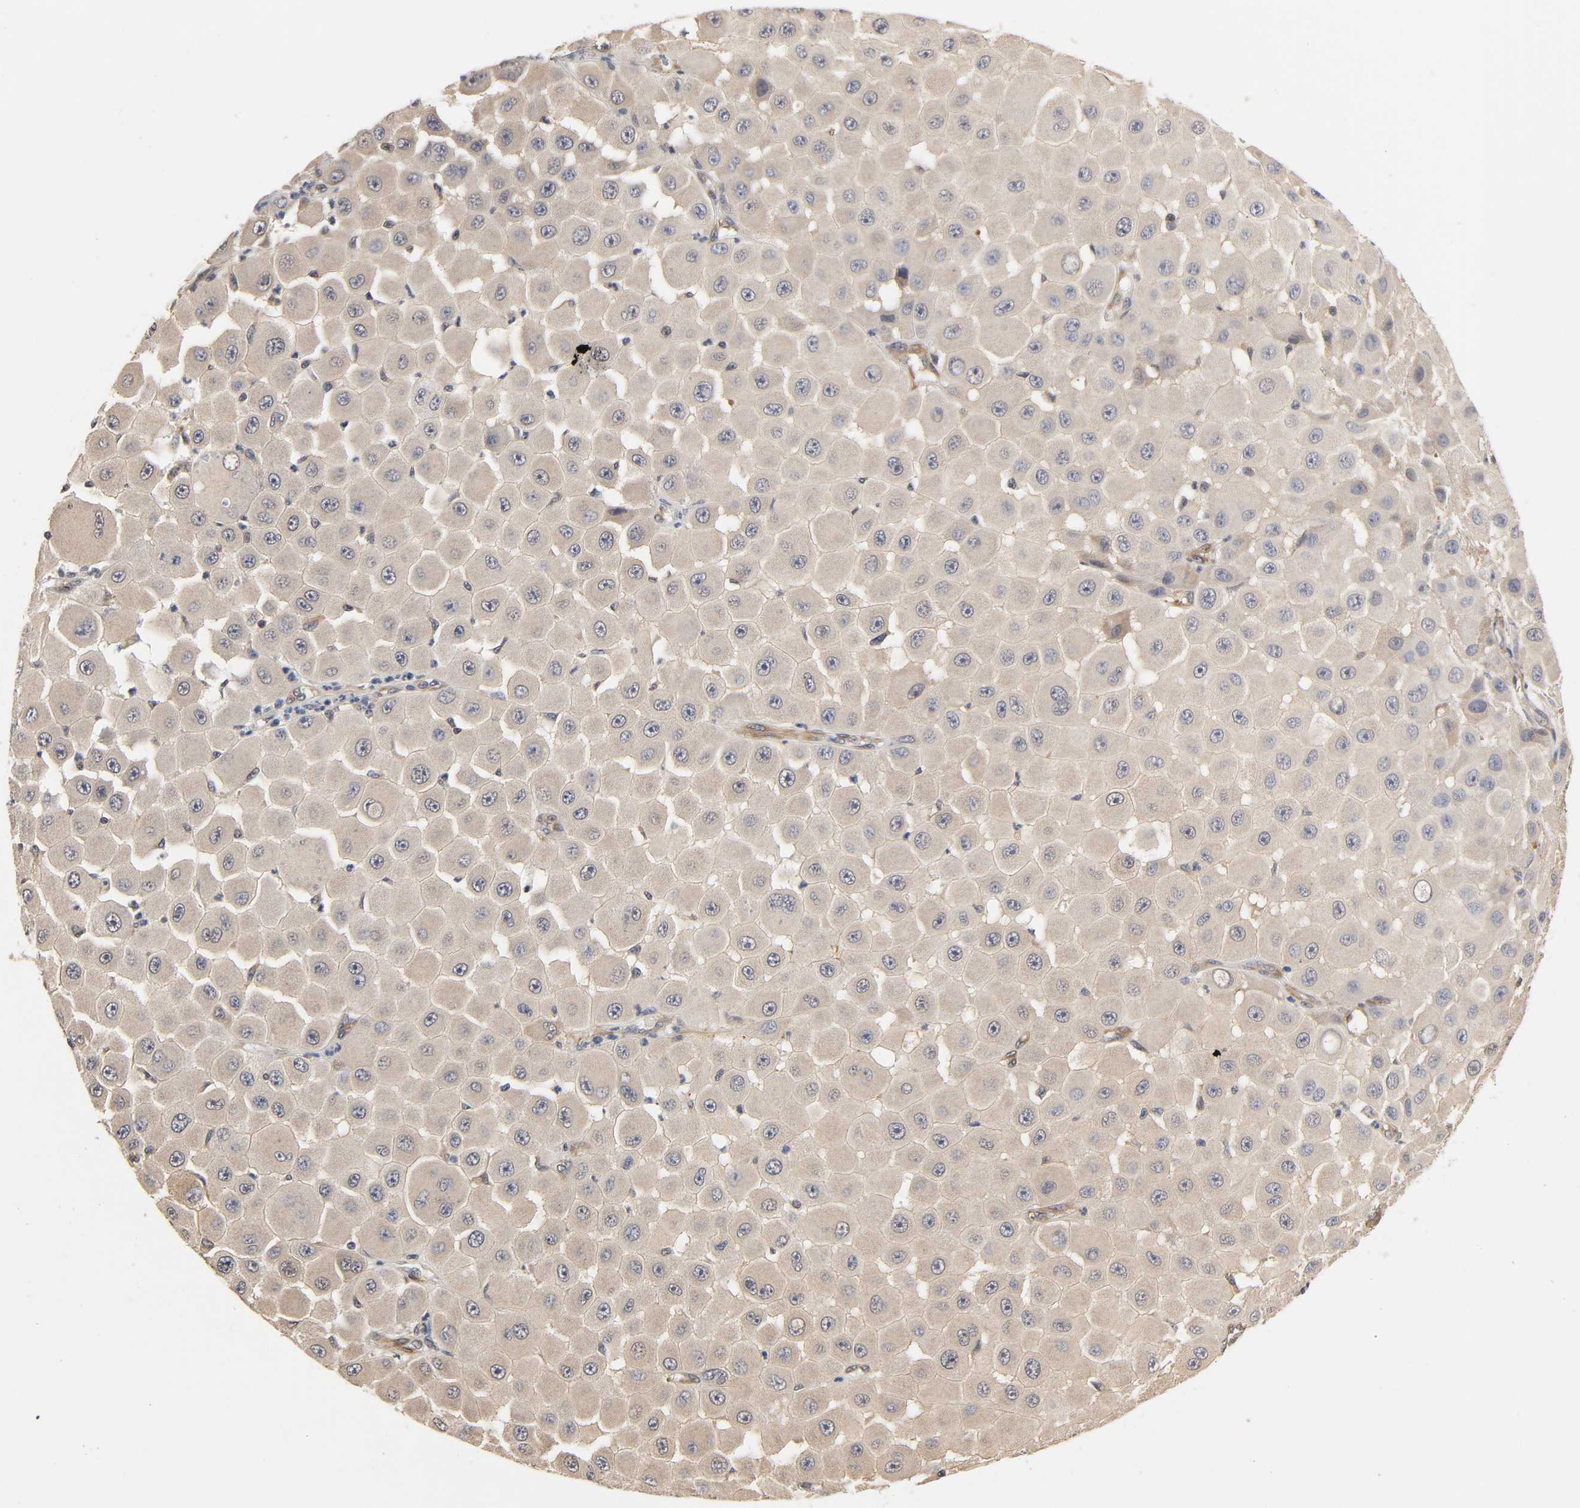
{"staining": {"intensity": "negative", "quantity": "none", "location": "none"}, "tissue": "melanoma", "cell_type": "Tumor cells", "image_type": "cancer", "snomed": [{"axis": "morphology", "description": "Malignant melanoma, NOS"}, {"axis": "topography", "description": "Skin"}], "caption": "An image of malignant melanoma stained for a protein exhibits no brown staining in tumor cells.", "gene": "PDE5A", "patient": {"sex": "female", "age": 81}}